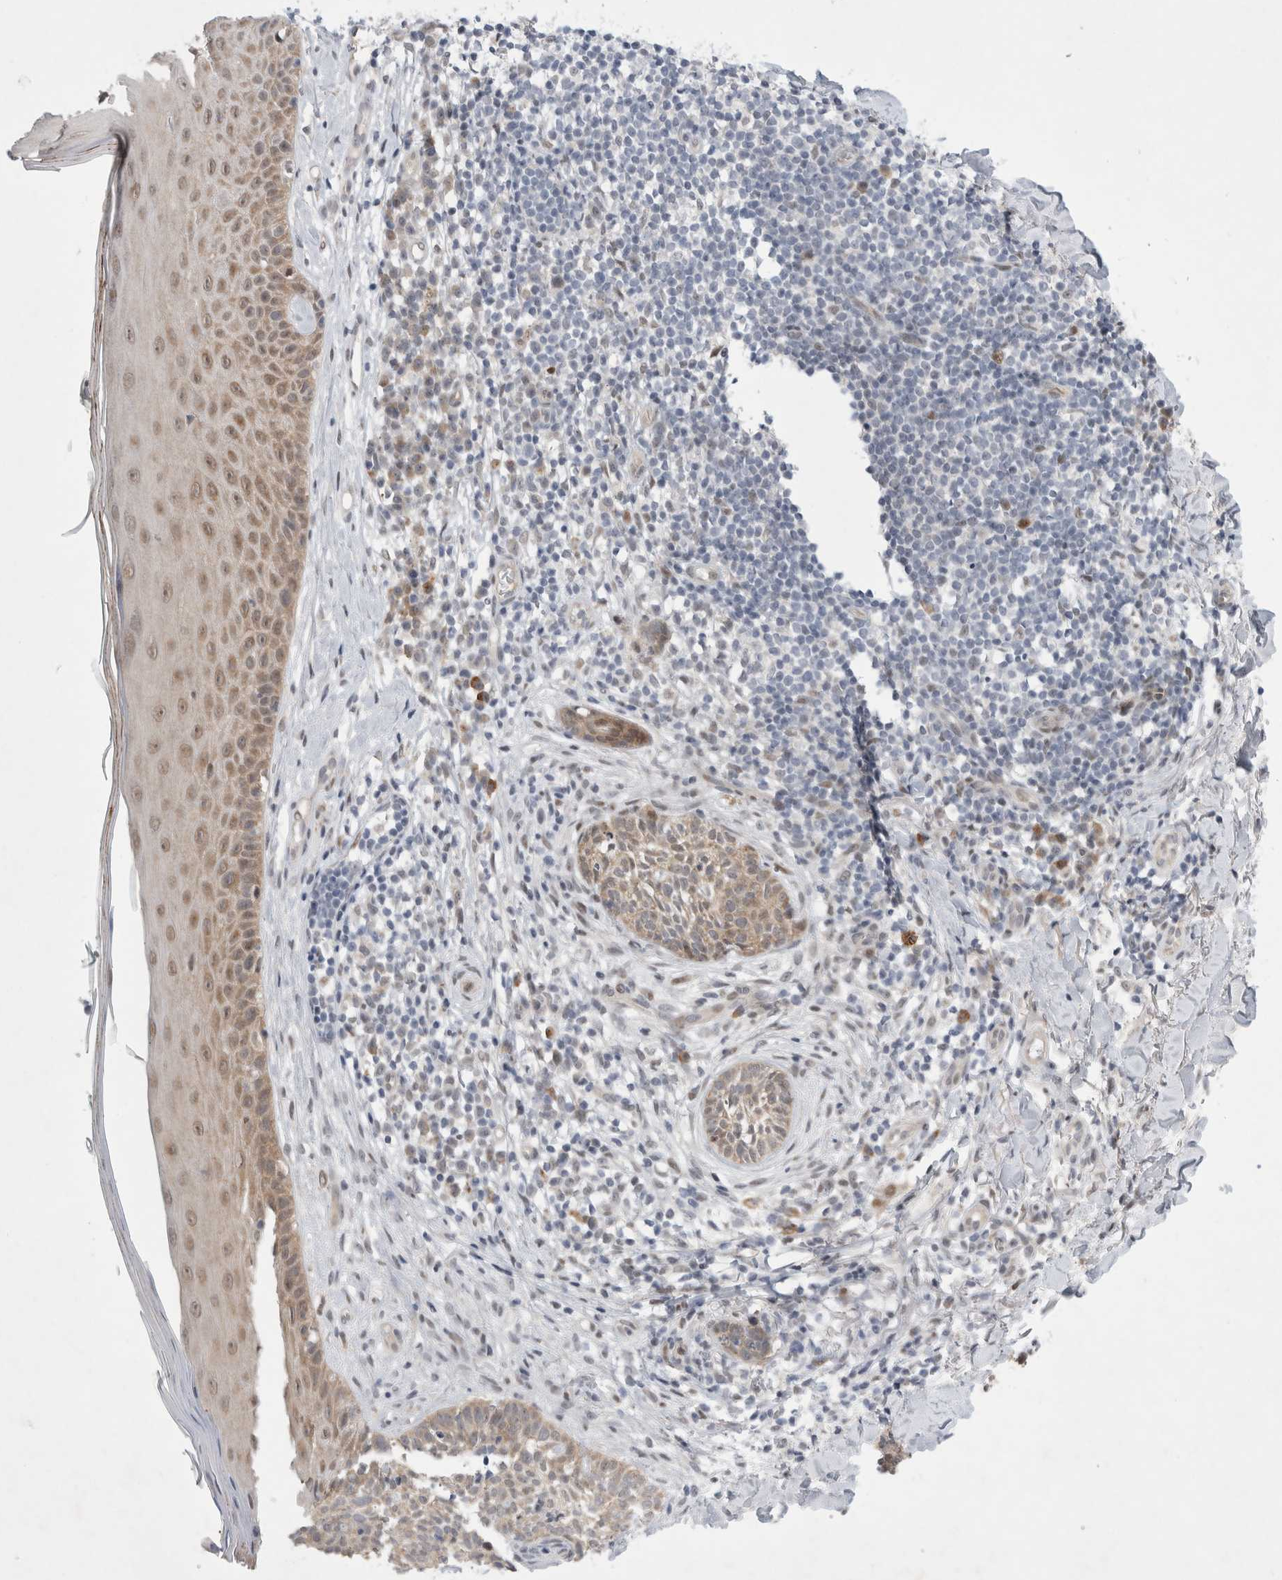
{"staining": {"intensity": "weak", "quantity": ">75%", "location": "cytoplasmic/membranous"}, "tissue": "skin cancer", "cell_type": "Tumor cells", "image_type": "cancer", "snomed": [{"axis": "morphology", "description": "Normal tissue, NOS"}, {"axis": "morphology", "description": "Basal cell carcinoma"}, {"axis": "topography", "description": "Skin"}], "caption": "Immunohistochemical staining of basal cell carcinoma (skin) displays low levels of weak cytoplasmic/membranous expression in about >75% of tumor cells. The protein of interest is shown in brown color, while the nuclei are stained blue.", "gene": "WIPF2", "patient": {"sex": "male", "age": 67}}